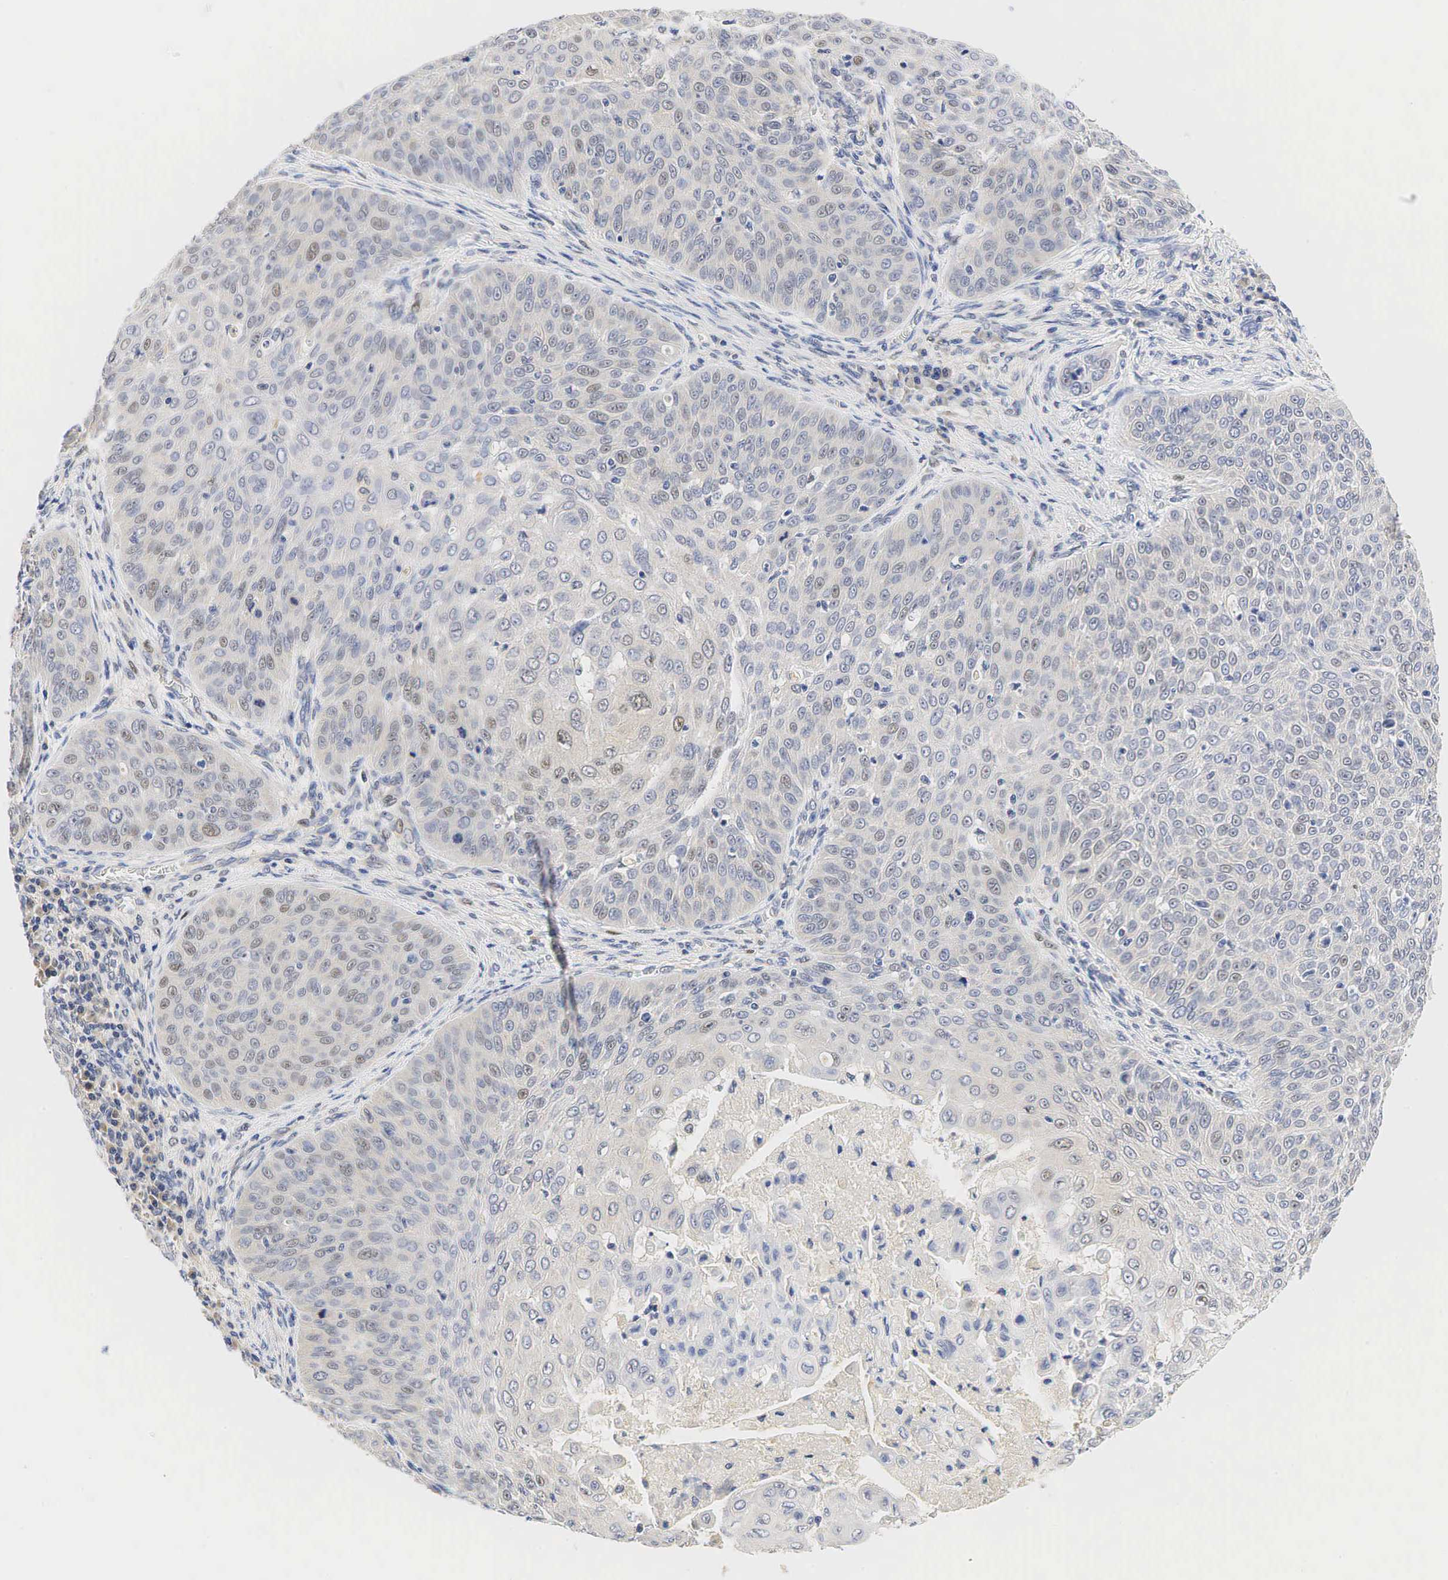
{"staining": {"intensity": "weak", "quantity": "<25%", "location": "nuclear"}, "tissue": "skin cancer", "cell_type": "Tumor cells", "image_type": "cancer", "snomed": [{"axis": "morphology", "description": "Squamous cell carcinoma, NOS"}, {"axis": "topography", "description": "Skin"}], "caption": "Tumor cells are negative for brown protein staining in skin cancer (squamous cell carcinoma). Nuclei are stained in blue.", "gene": "CCND1", "patient": {"sex": "male", "age": 82}}